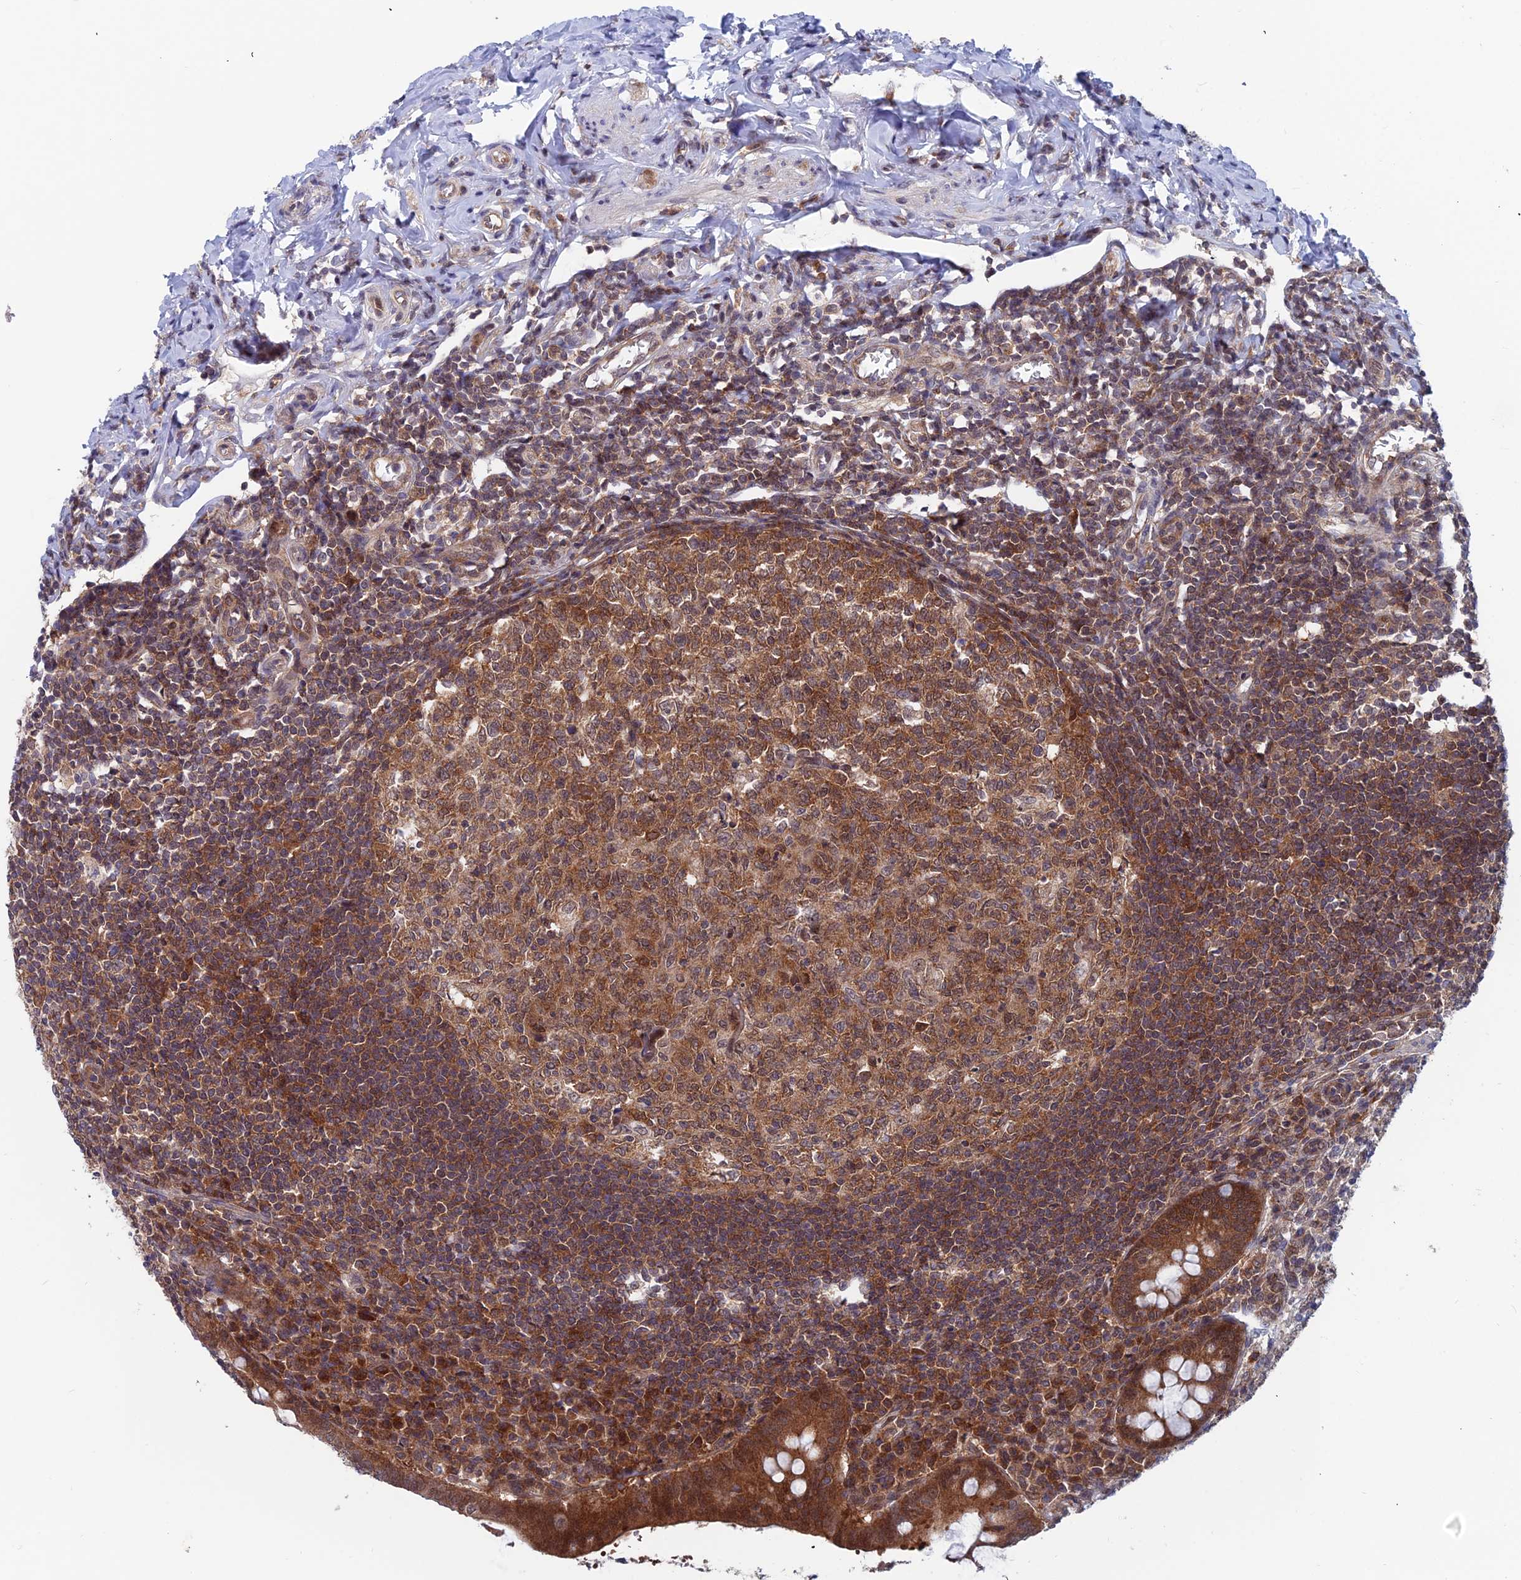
{"staining": {"intensity": "strong", "quantity": ">75%", "location": "cytoplasmic/membranous,nuclear"}, "tissue": "appendix", "cell_type": "Glandular cells", "image_type": "normal", "snomed": [{"axis": "morphology", "description": "Normal tissue, NOS"}, {"axis": "topography", "description": "Appendix"}], "caption": "A photomicrograph showing strong cytoplasmic/membranous,nuclear positivity in about >75% of glandular cells in normal appendix, as visualized by brown immunohistochemical staining.", "gene": "IGBP1", "patient": {"sex": "female", "age": 33}}